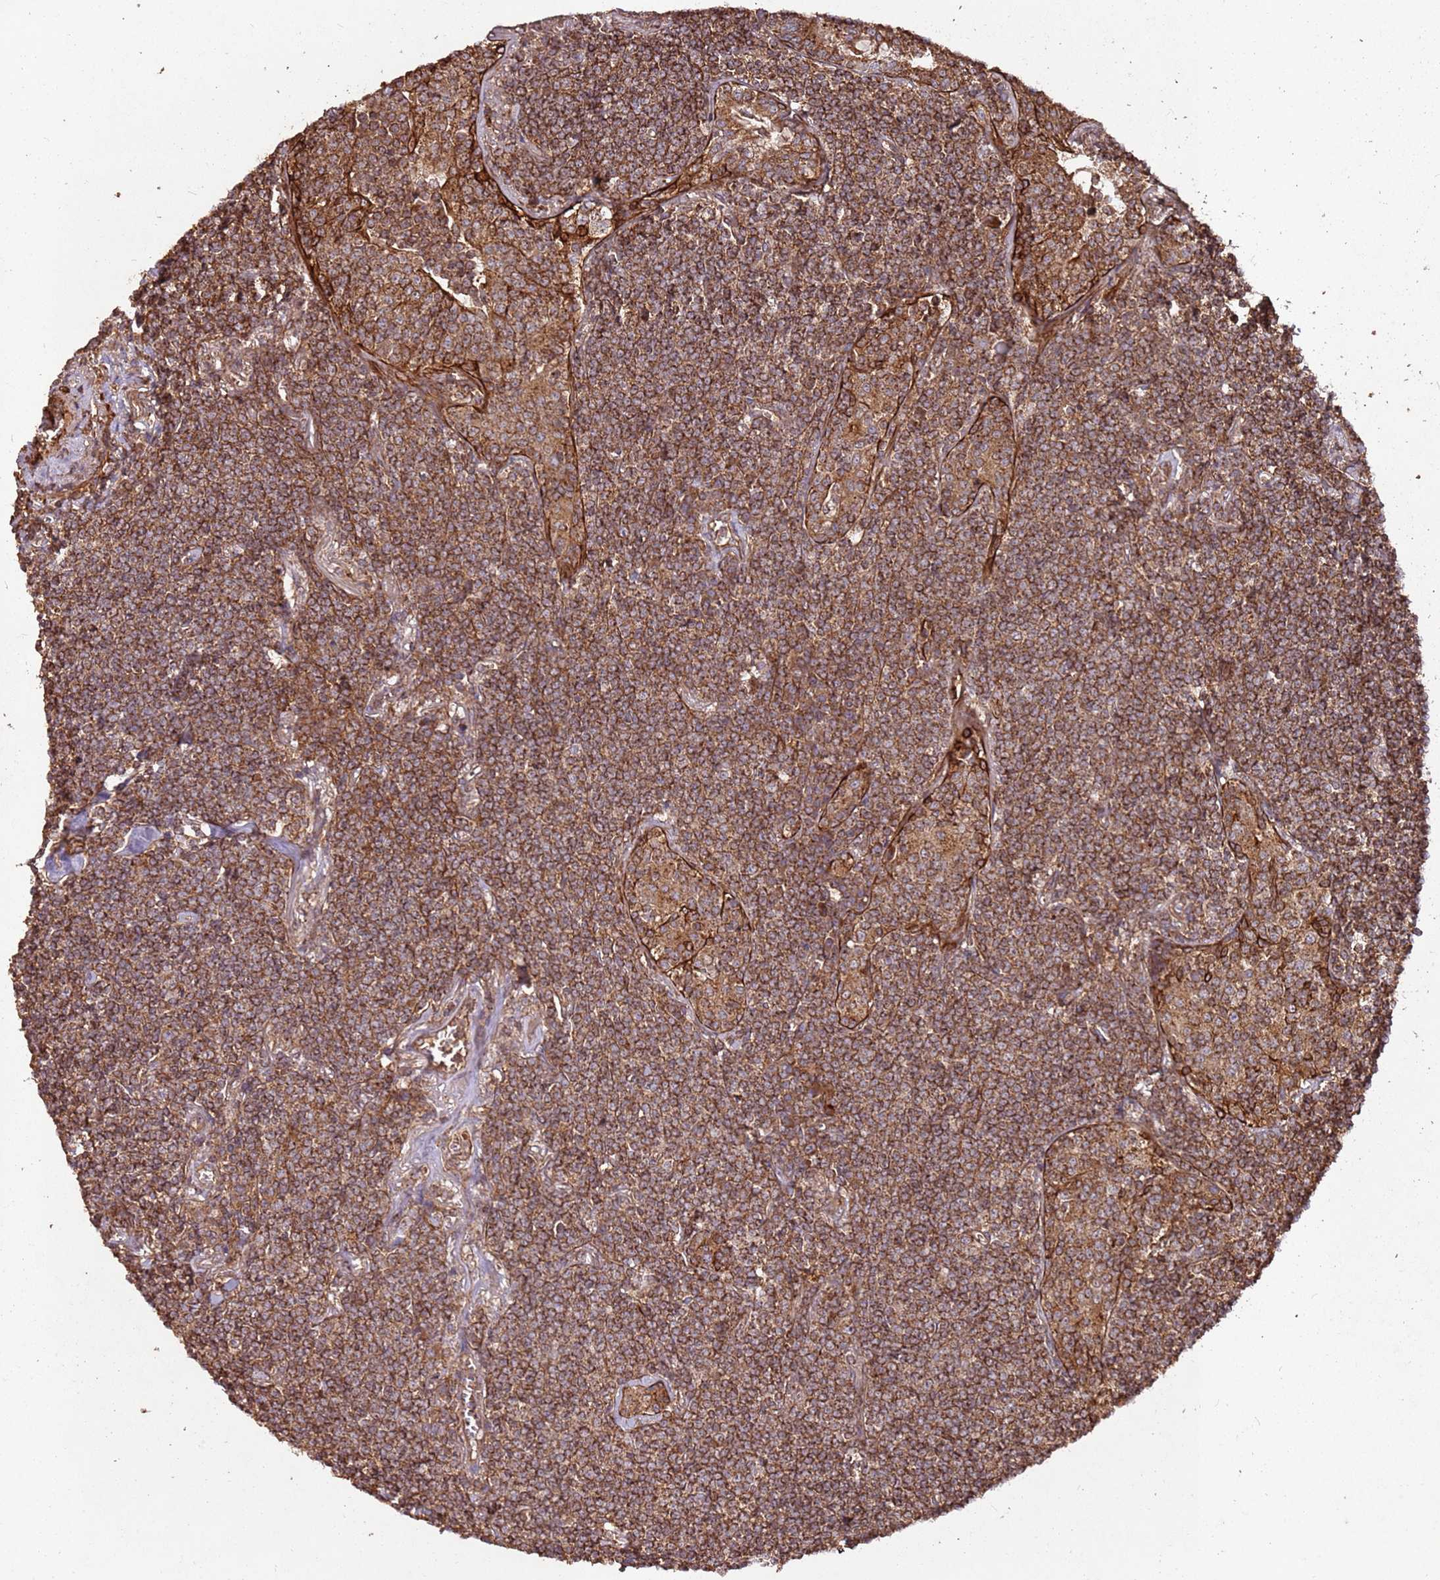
{"staining": {"intensity": "strong", "quantity": ">75%", "location": "cytoplasmic/membranous"}, "tissue": "lymphoma", "cell_type": "Tumor cells", "image_type": "cancer", "snomed": [{"axis": "morphology", "description": "Malignant lymphoma, non-Hodgkin's type, Low grade"}, {"axis": "topography", "description": "Lung"}], "caption": "Protein staining of lymphoma tissue displays strong cytoplasmic/membranous positivity in approximately >75% of tumor cells.", "gene": "FAM186A", "patient": {"sex": "female", "age": 71}}